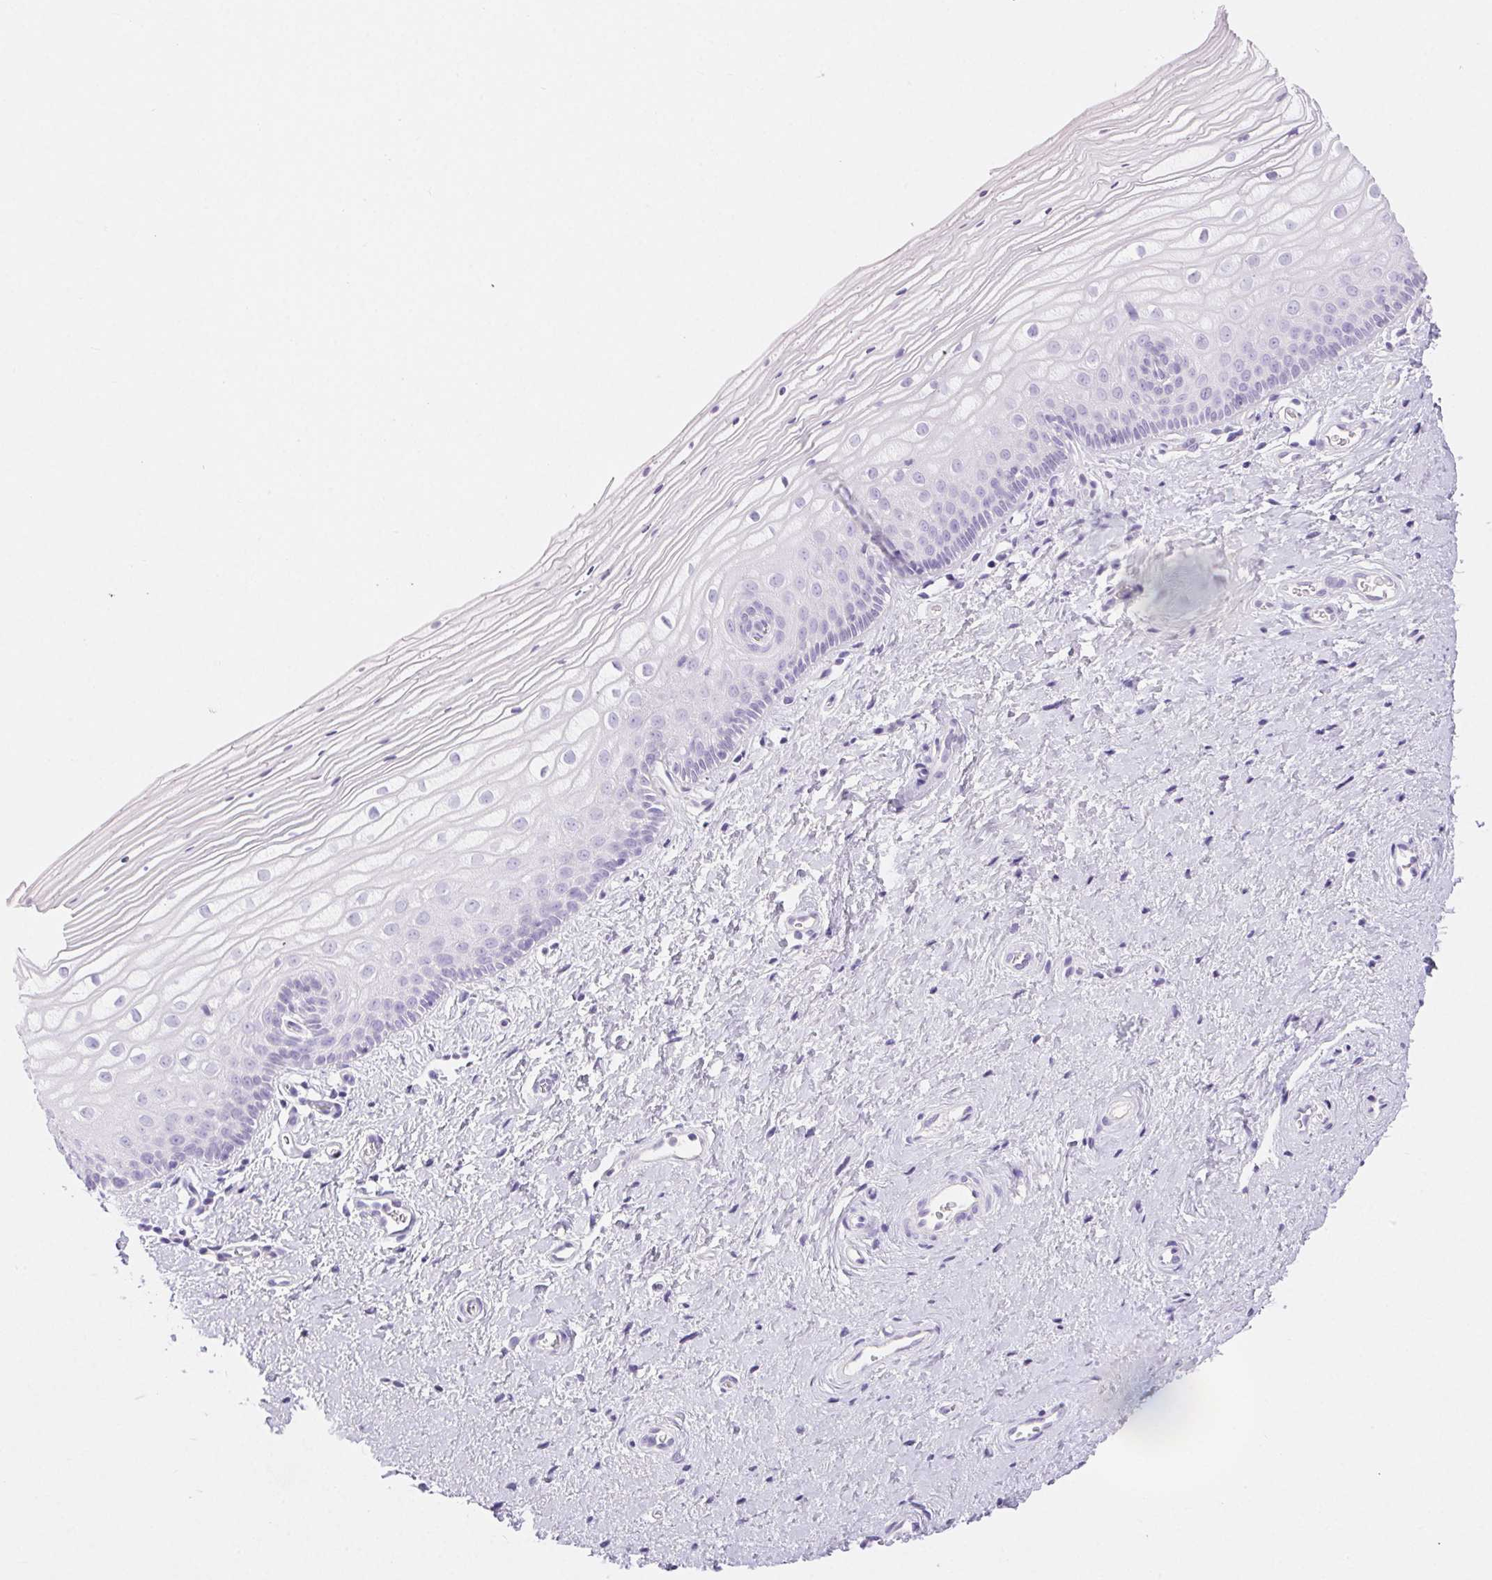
{"staining": {"intensity": "negative", "quantity": "none", "location": "none"}, "tissue": "vagina", "cell_type": "Squamous epithelial cells", "image_type": "normal", "snomed": [{"axis": "morphology", "description": "Normal tissue, NOS"}, {"axis": "topography", "description": "Vagina"}], "caption": "High power microscopy micrograph of an immunohistochemistry histopathology image of normal vagina, revealing no significant expression in squamous epithelial cells.", "gene": "CLDN16", "patient": {"sex": "female", "age": 39}}